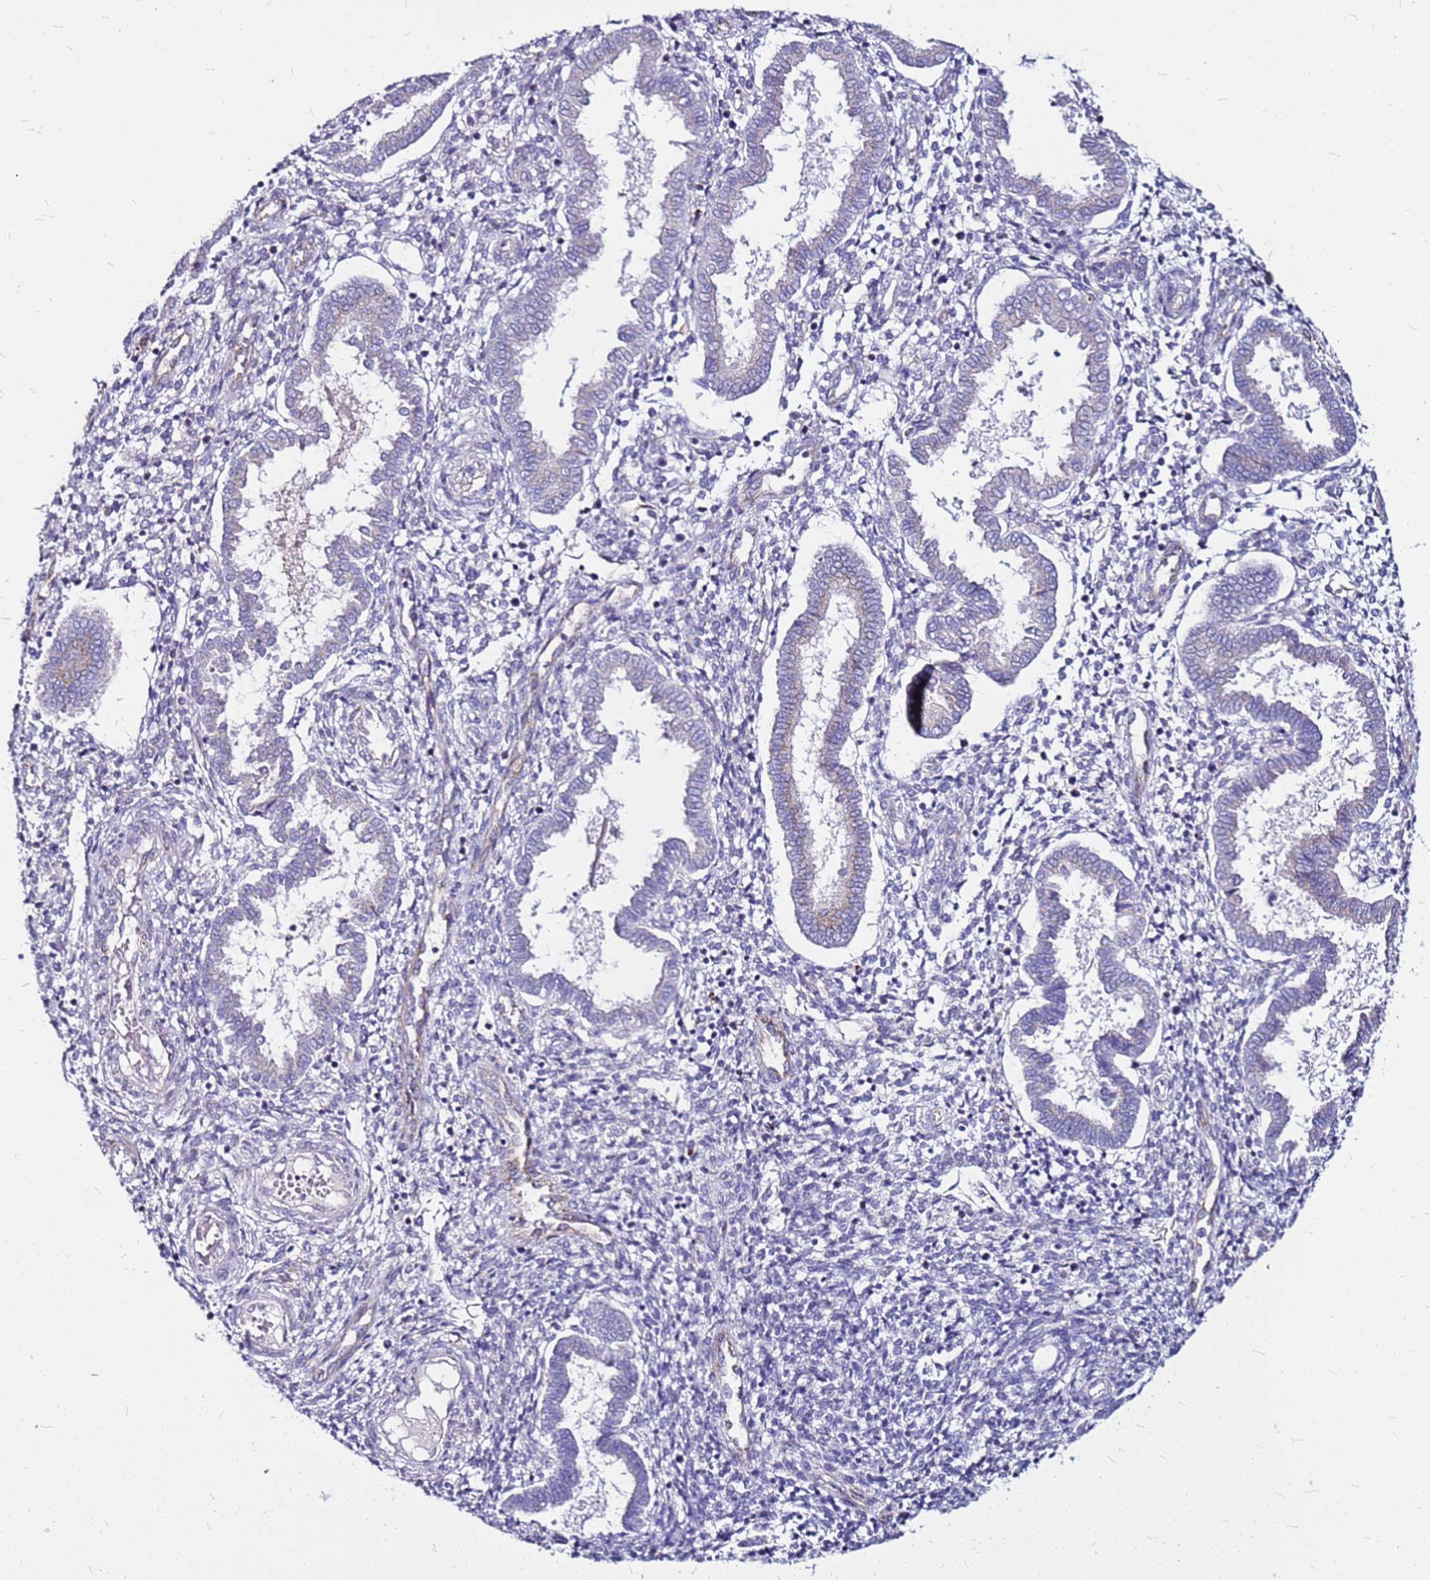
{"staining": {"intensity": "negative", "quantity": "none", "location": "none"}, "tissue": "endometrium", "cell_type": "Cells in endometrial stroma", "image_type": "normal", "snomed": [{"axis": "morphology", "description": "Normal tissue, NOS"}, {"axis": "topography", "description": "Endometrium"}], "caption": "This is an immunohistochemistry (IHC) histopathology image of normal endometrium. There is no staining in cells in endometrial stroma.", "gene": "CASD1", "patient": {"sex": "female", "age": 24}}